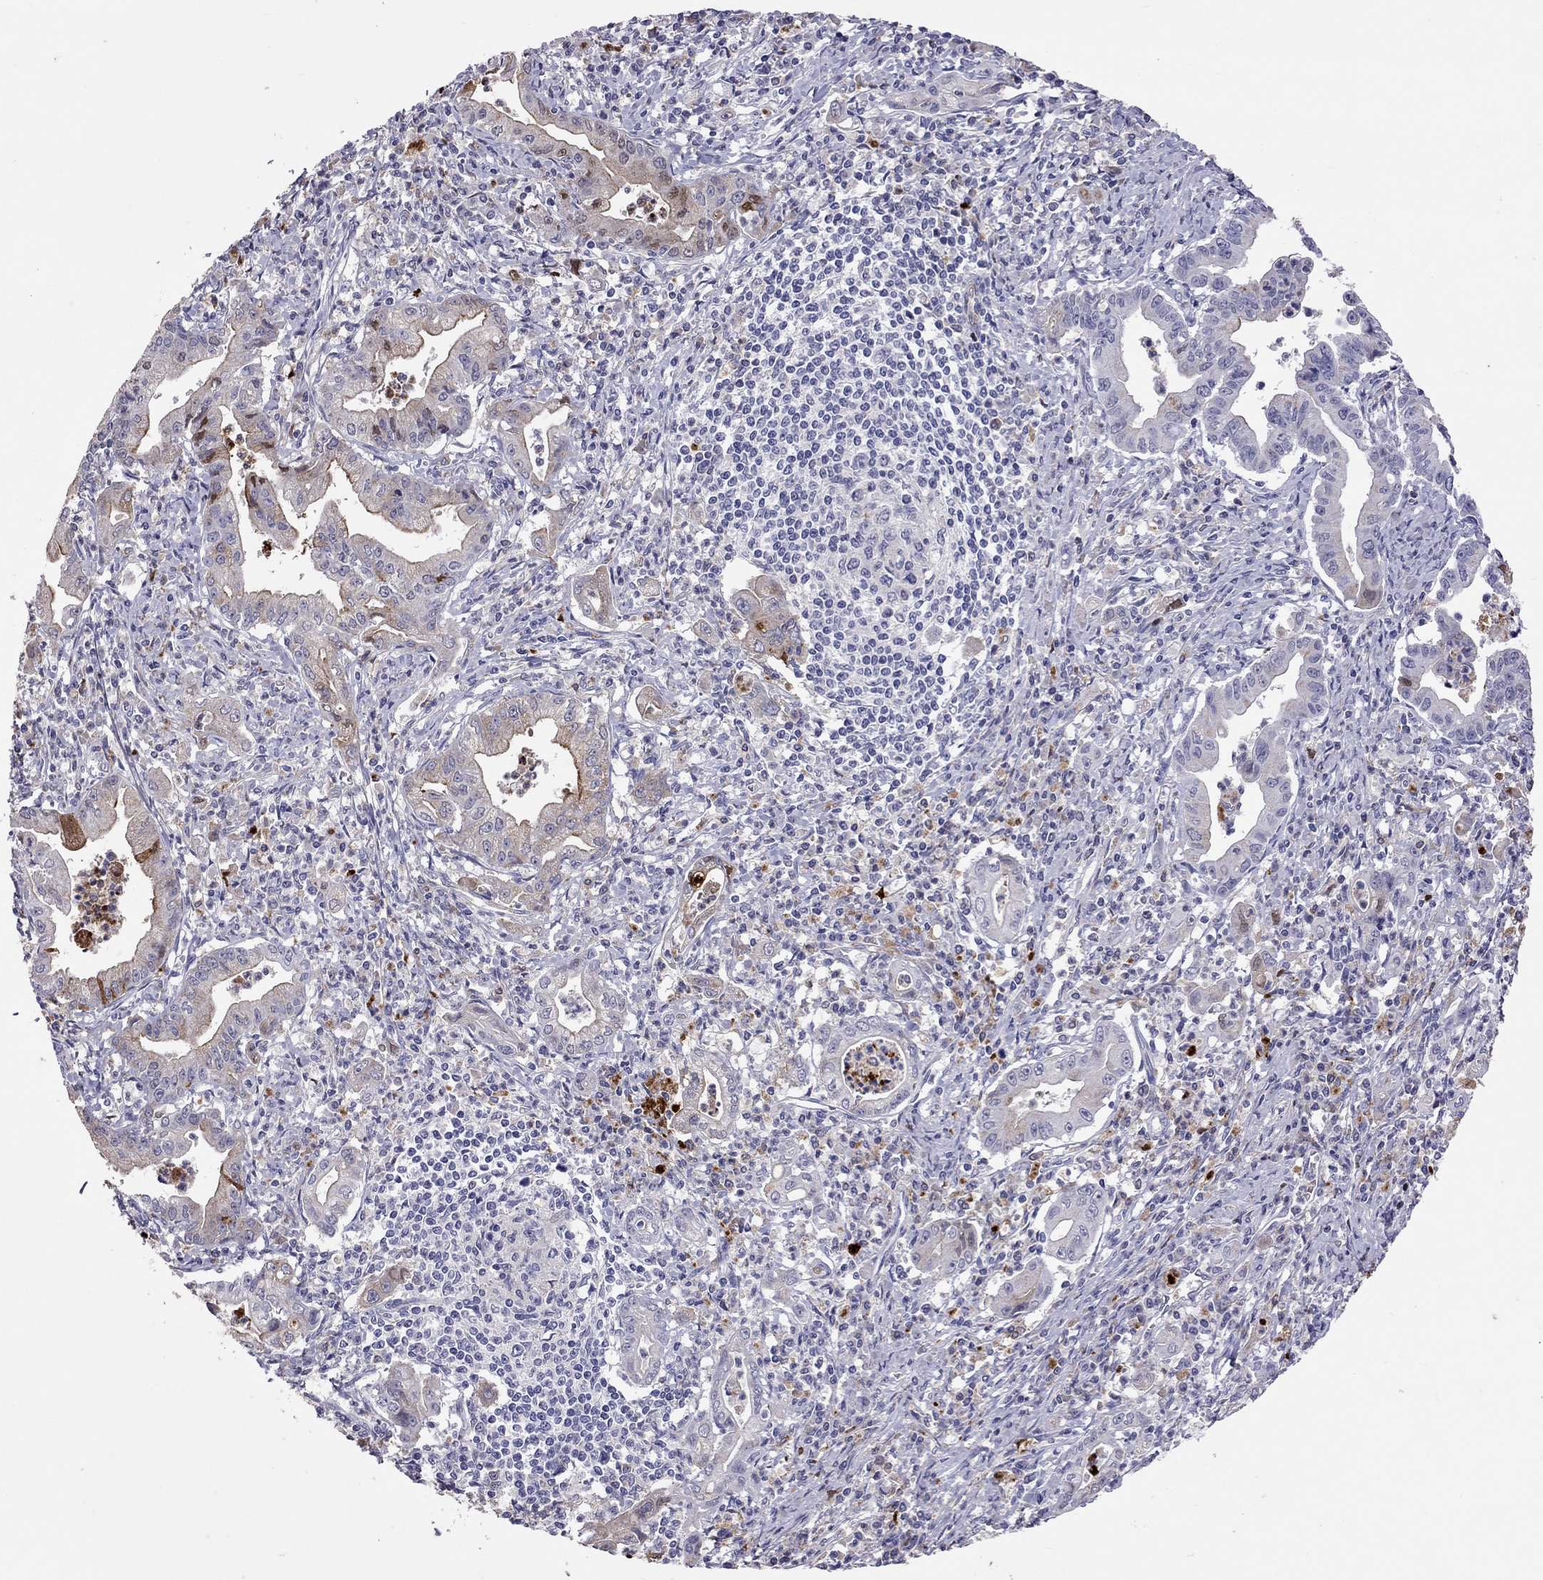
{"staining": {"intensity": "weak", "quantity": "<25%", "location": "cytoplasmic/membranous"}, "tissue": "stomach cancer", "cell_type": "Tumor cells", "image_type": "cancer", "snomed": [{"axis": "morphology", "description": "Adenocarcinoma, NOS"}, {"axis": "topography", "description": "Stomach, upper"}], "caption": "The immunohistochemistry photomicrograph has no significant positivity in tumor cells of stomach adenocarcinoma tissue.", "gene": "SERPINA3", "patient": {"sex": "female", "age": 79}}